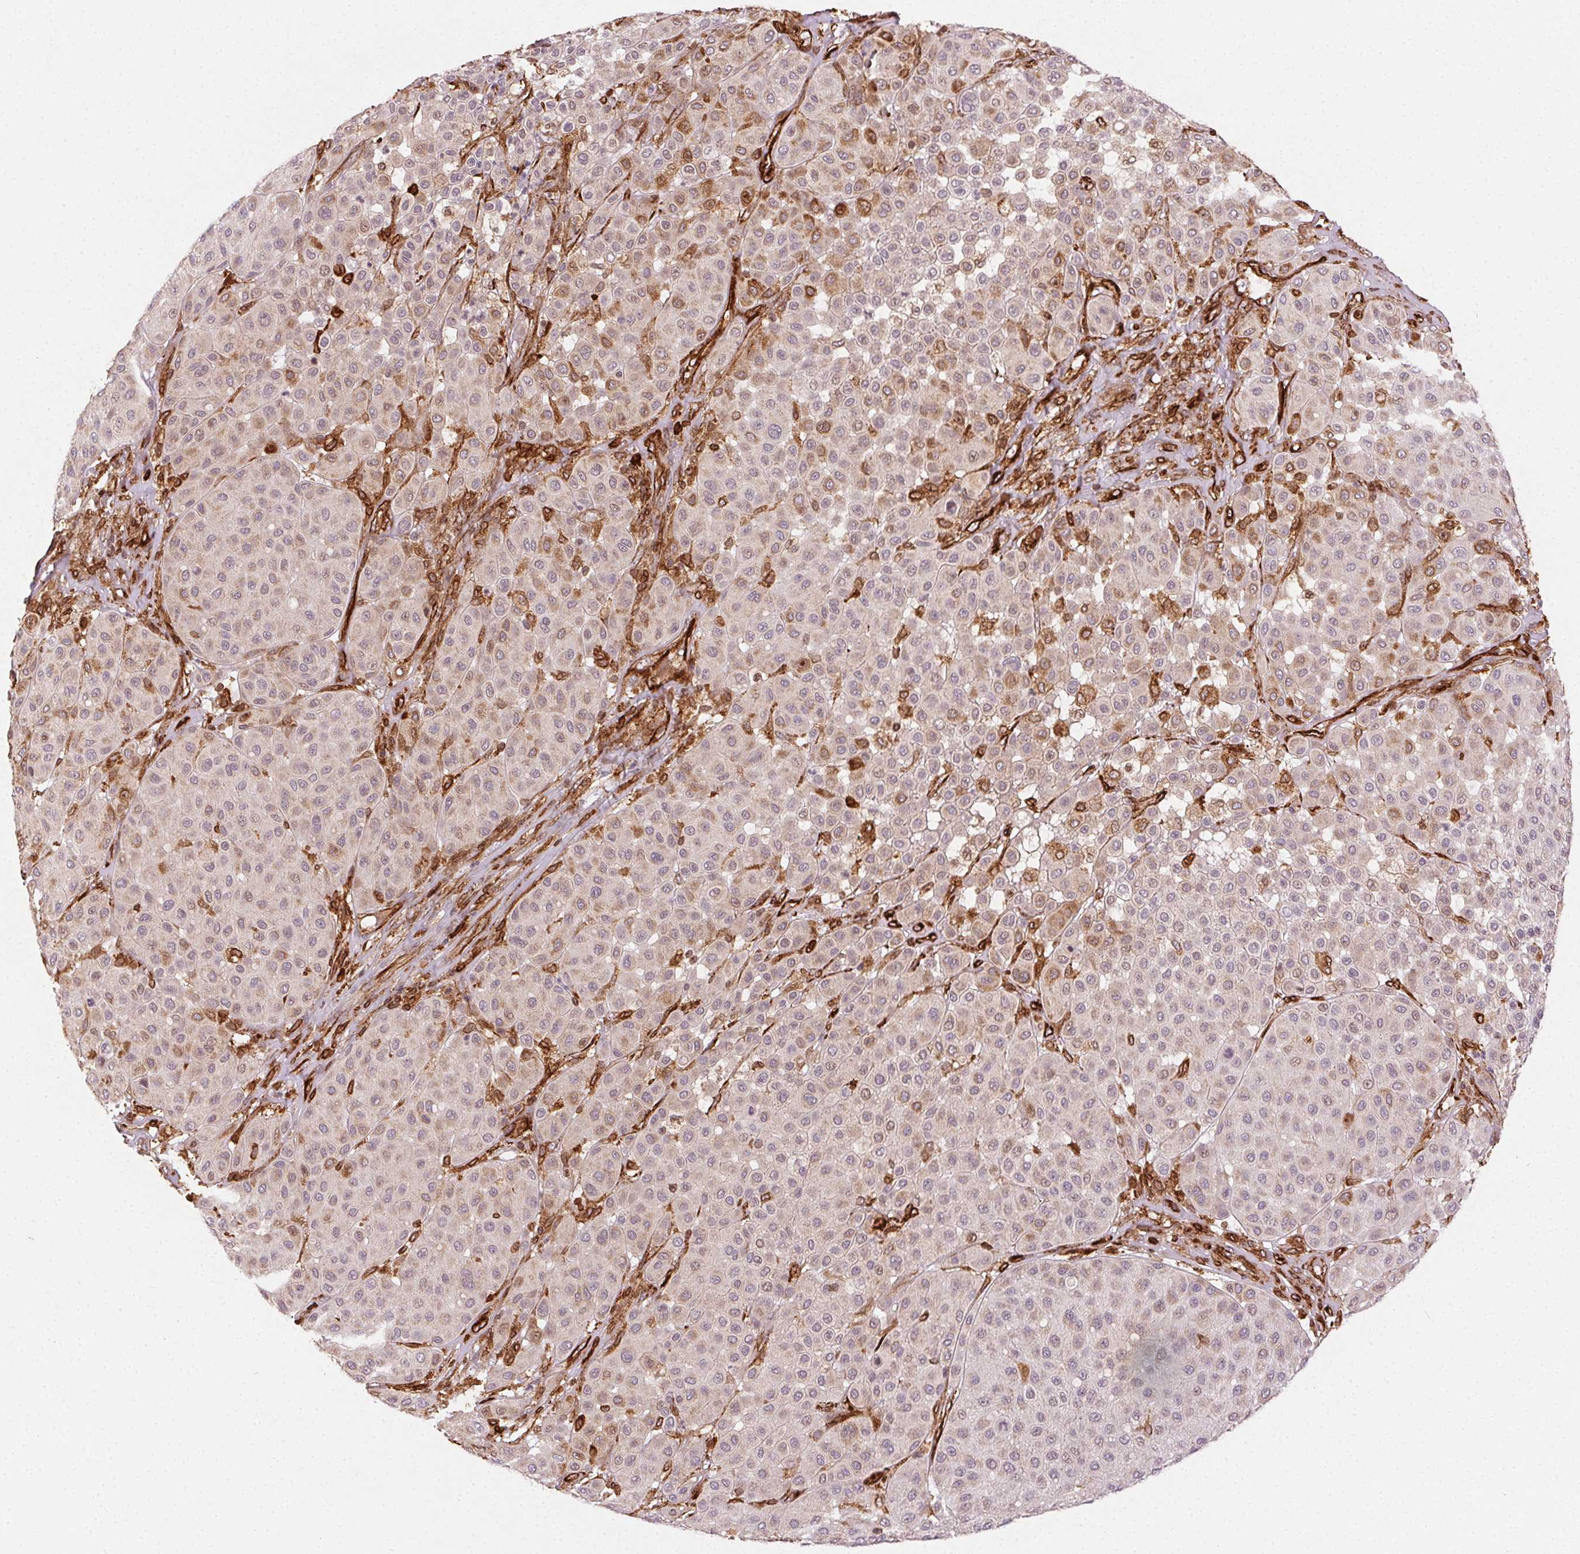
{"staining": {"intensity": "weak", "quantity": "<25%", "location": "cytoplasmic/membranous"}, "tissue": "melanoma", "cell_type": "Tumor cells", "image_type": "cancer", "snomed": [{"axis": "morphology", "description": "Malignant melanoma, Metastatic site"}, {"axis": "topography", "description": "Smooth muscle"}], "caption": "The photomicrograph demonstrates no significant expression in tumor cells of melanoma.", "gene": "RNASET2", "patient": {"sex": "male", "age": 41}}